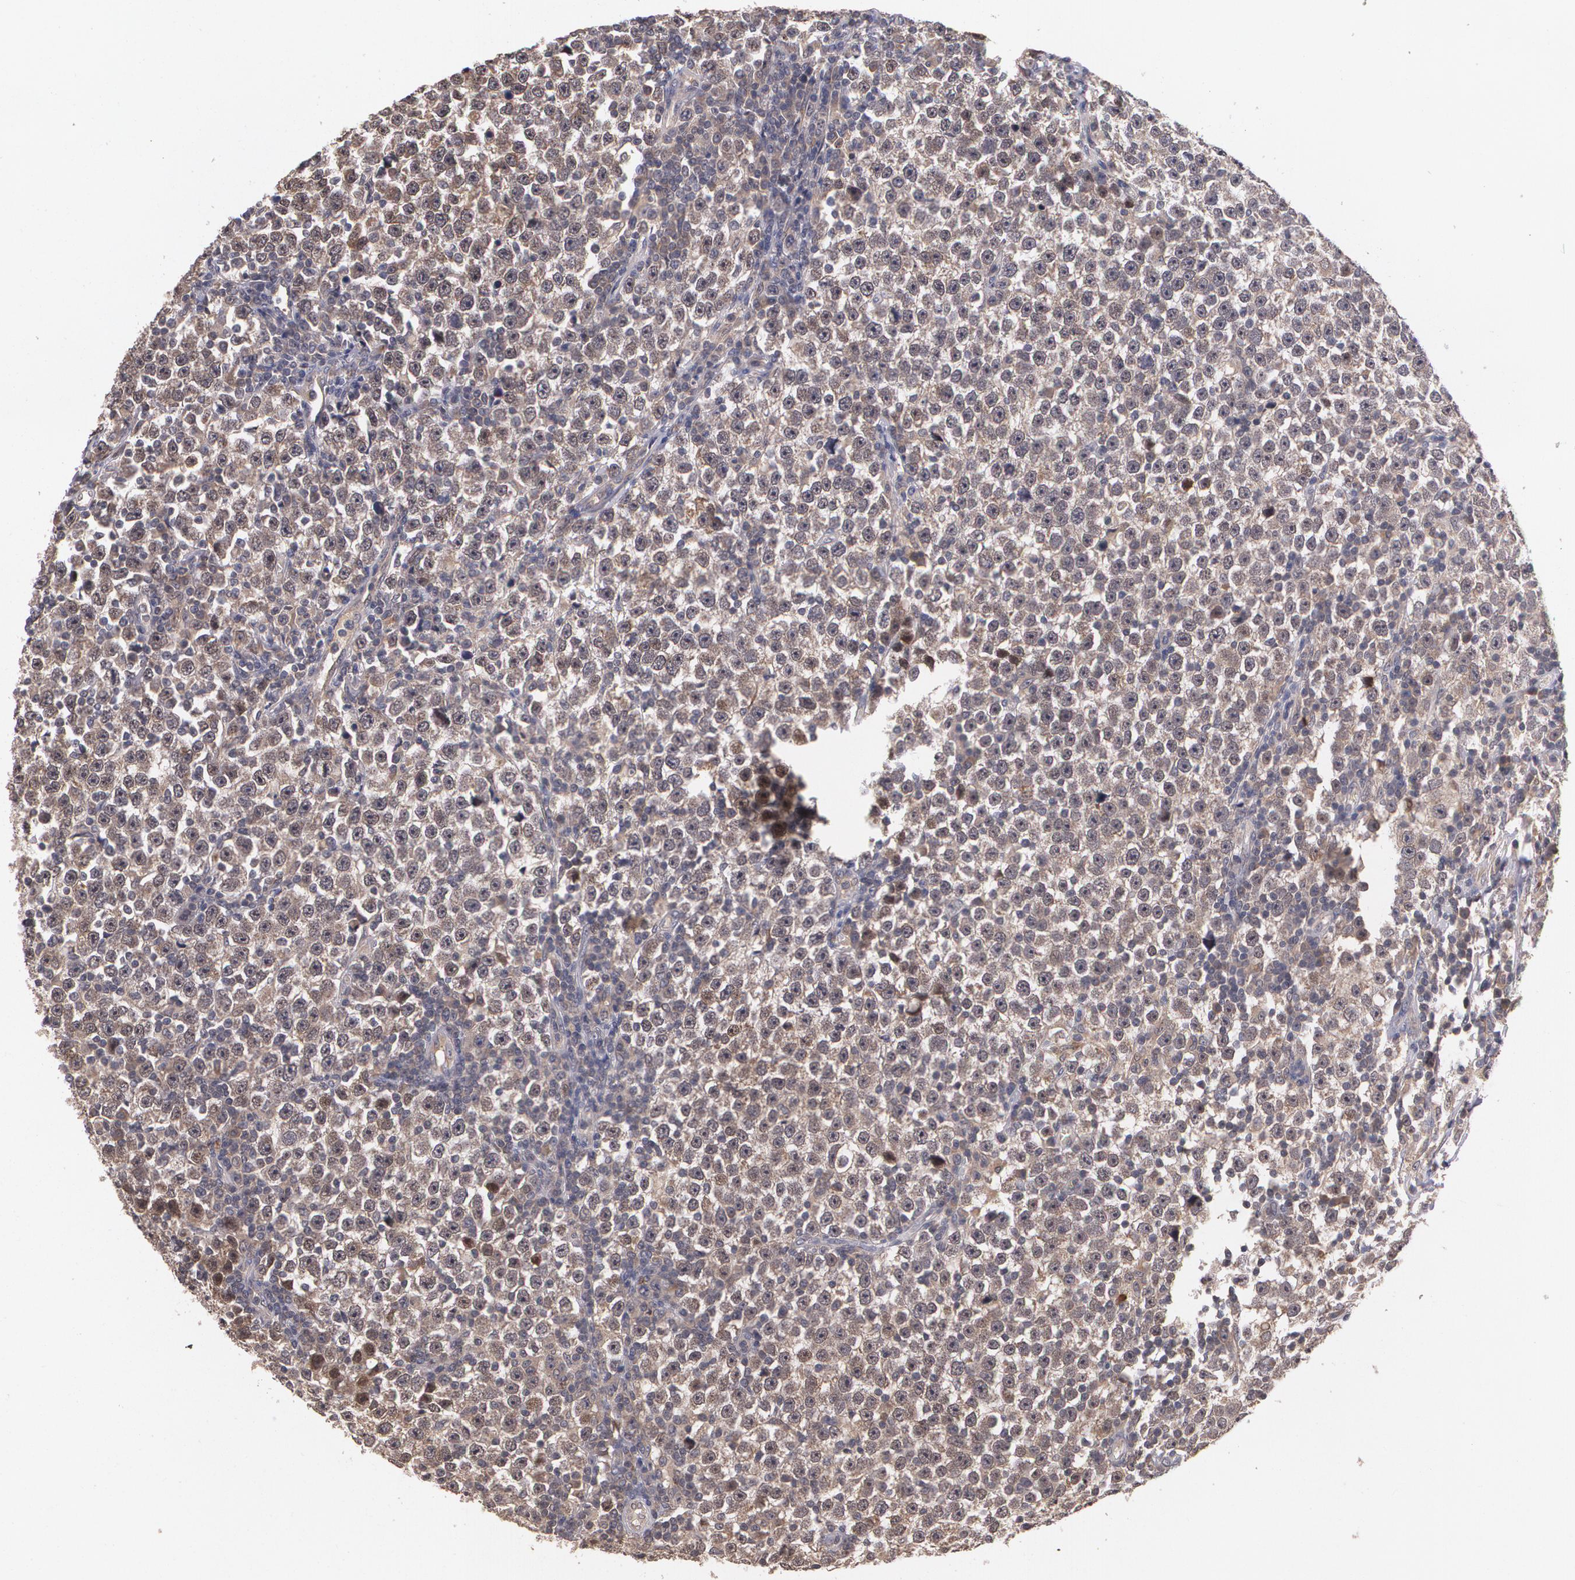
{"staining": {"intensity": "moderate", "quantity": "25%-75%", "location": "cytoplasmic/membranous"}, "tissue": "testis cancer", "cell_type": "Tumor cells", "image_type": "cancer", "snomed": [{"axis": "morphology", "description": "Seminoma, NOS"}, {"axis": "topography", "description": "Testis"}], "caption": "The histopathology image shows staining of testis seminoma, revealing moderate cytoplasmic/membranous protein expression (brown color) within tumor cells.", "gene": "IFNGR2", "patient": {"sex": "male", "age": 43}}